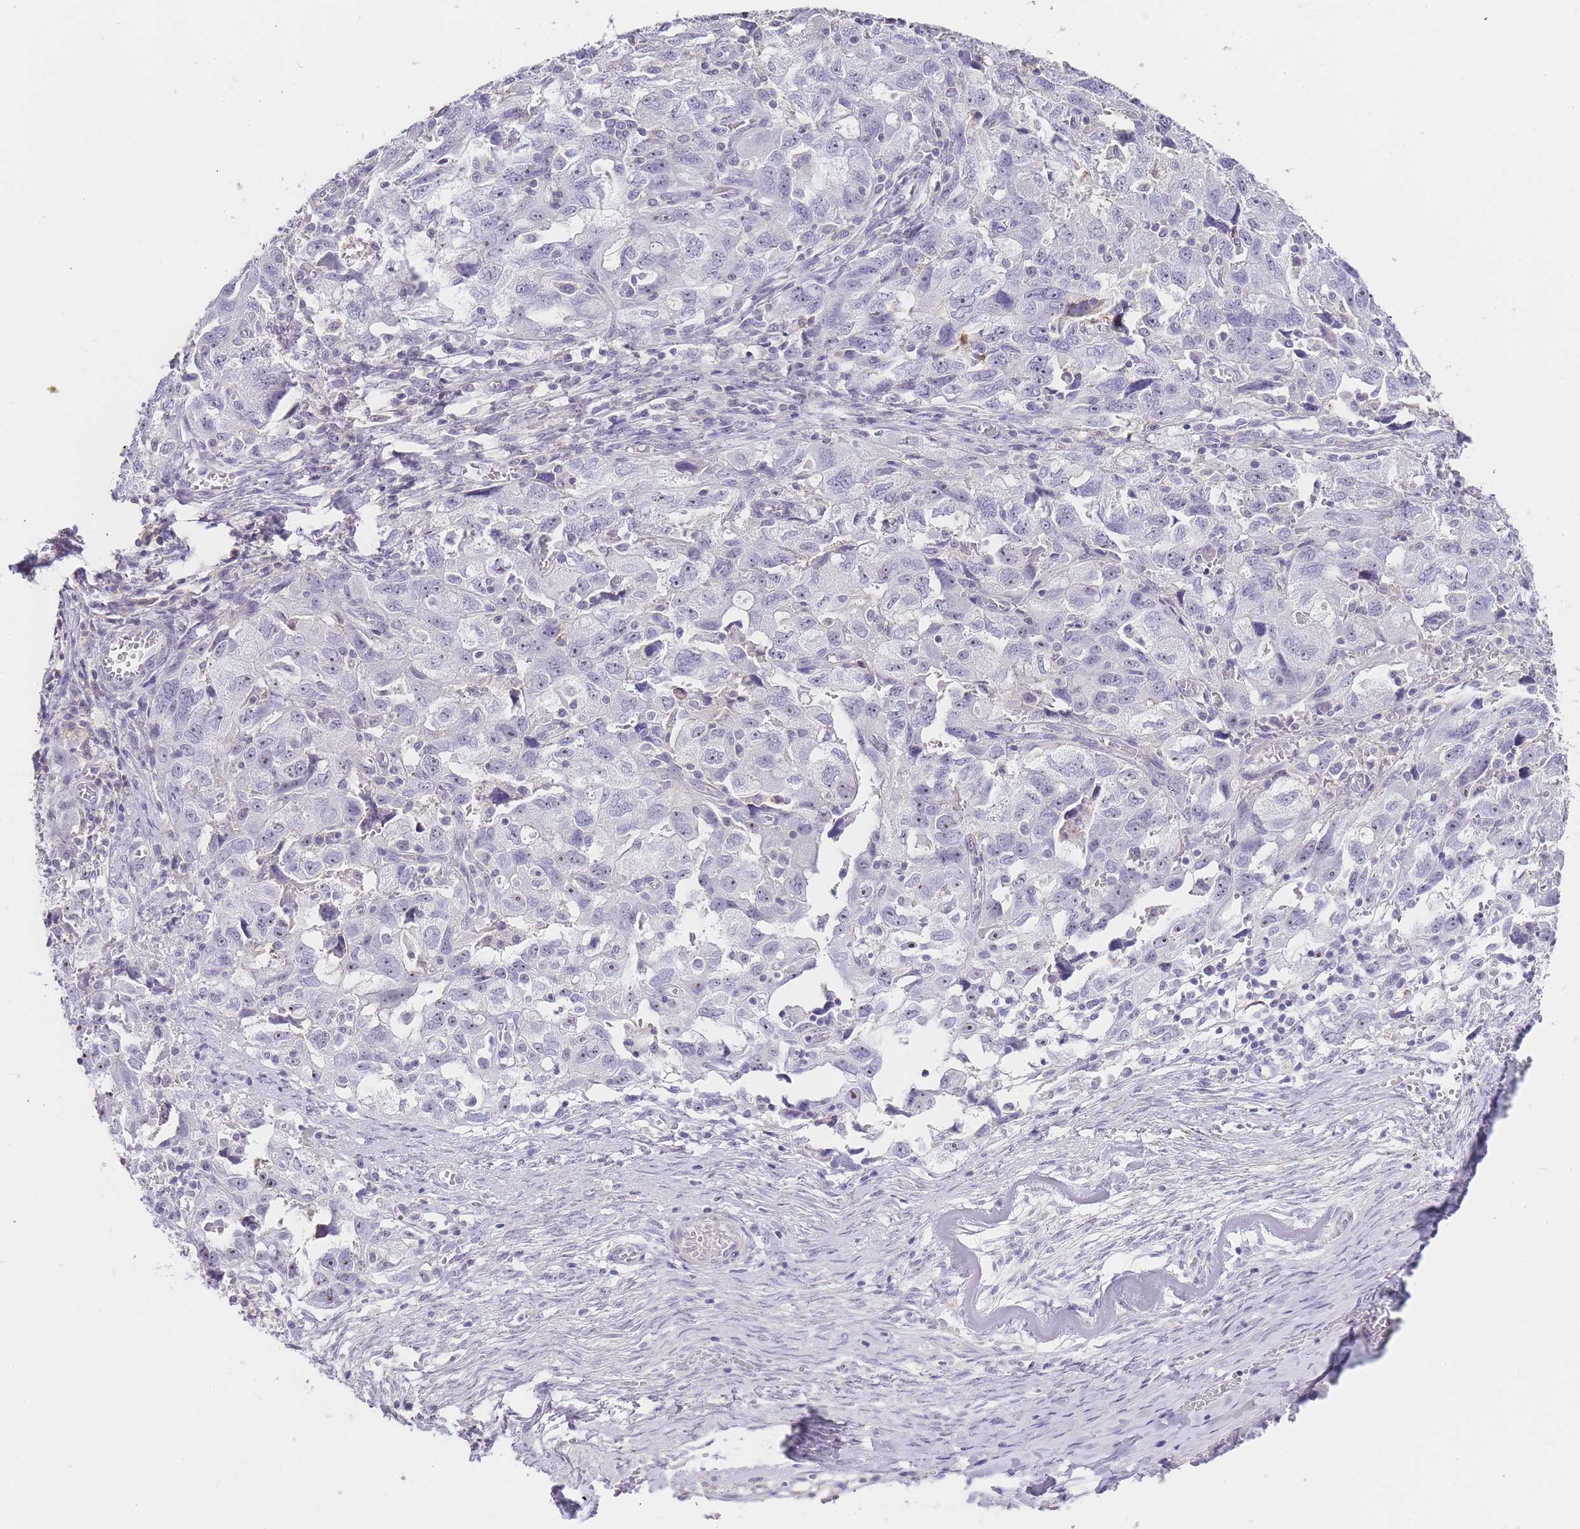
{"staining": {"intensity": "weak", "quantity": "<25%", "location": "nuclear"}, "tissue": "ovarian cancer", "cell_type": "Tumor cells", "image_type": "cancer", "snomed": [{"axis": "morphology", "description": "Carcinoma, NOS"}, {"axis": "morphology", "description": "Cystadenocarcinoma, serous, NOS"}, {"axis": "topography", "description": "Ovary"}], "caption": "Immunohistochemistry (IHC) of ovarian cancer (carcinoma) reveals no expression in tumor cells.", "gene": "NOP14", "patient": {"sex": "female", "age": 69}}